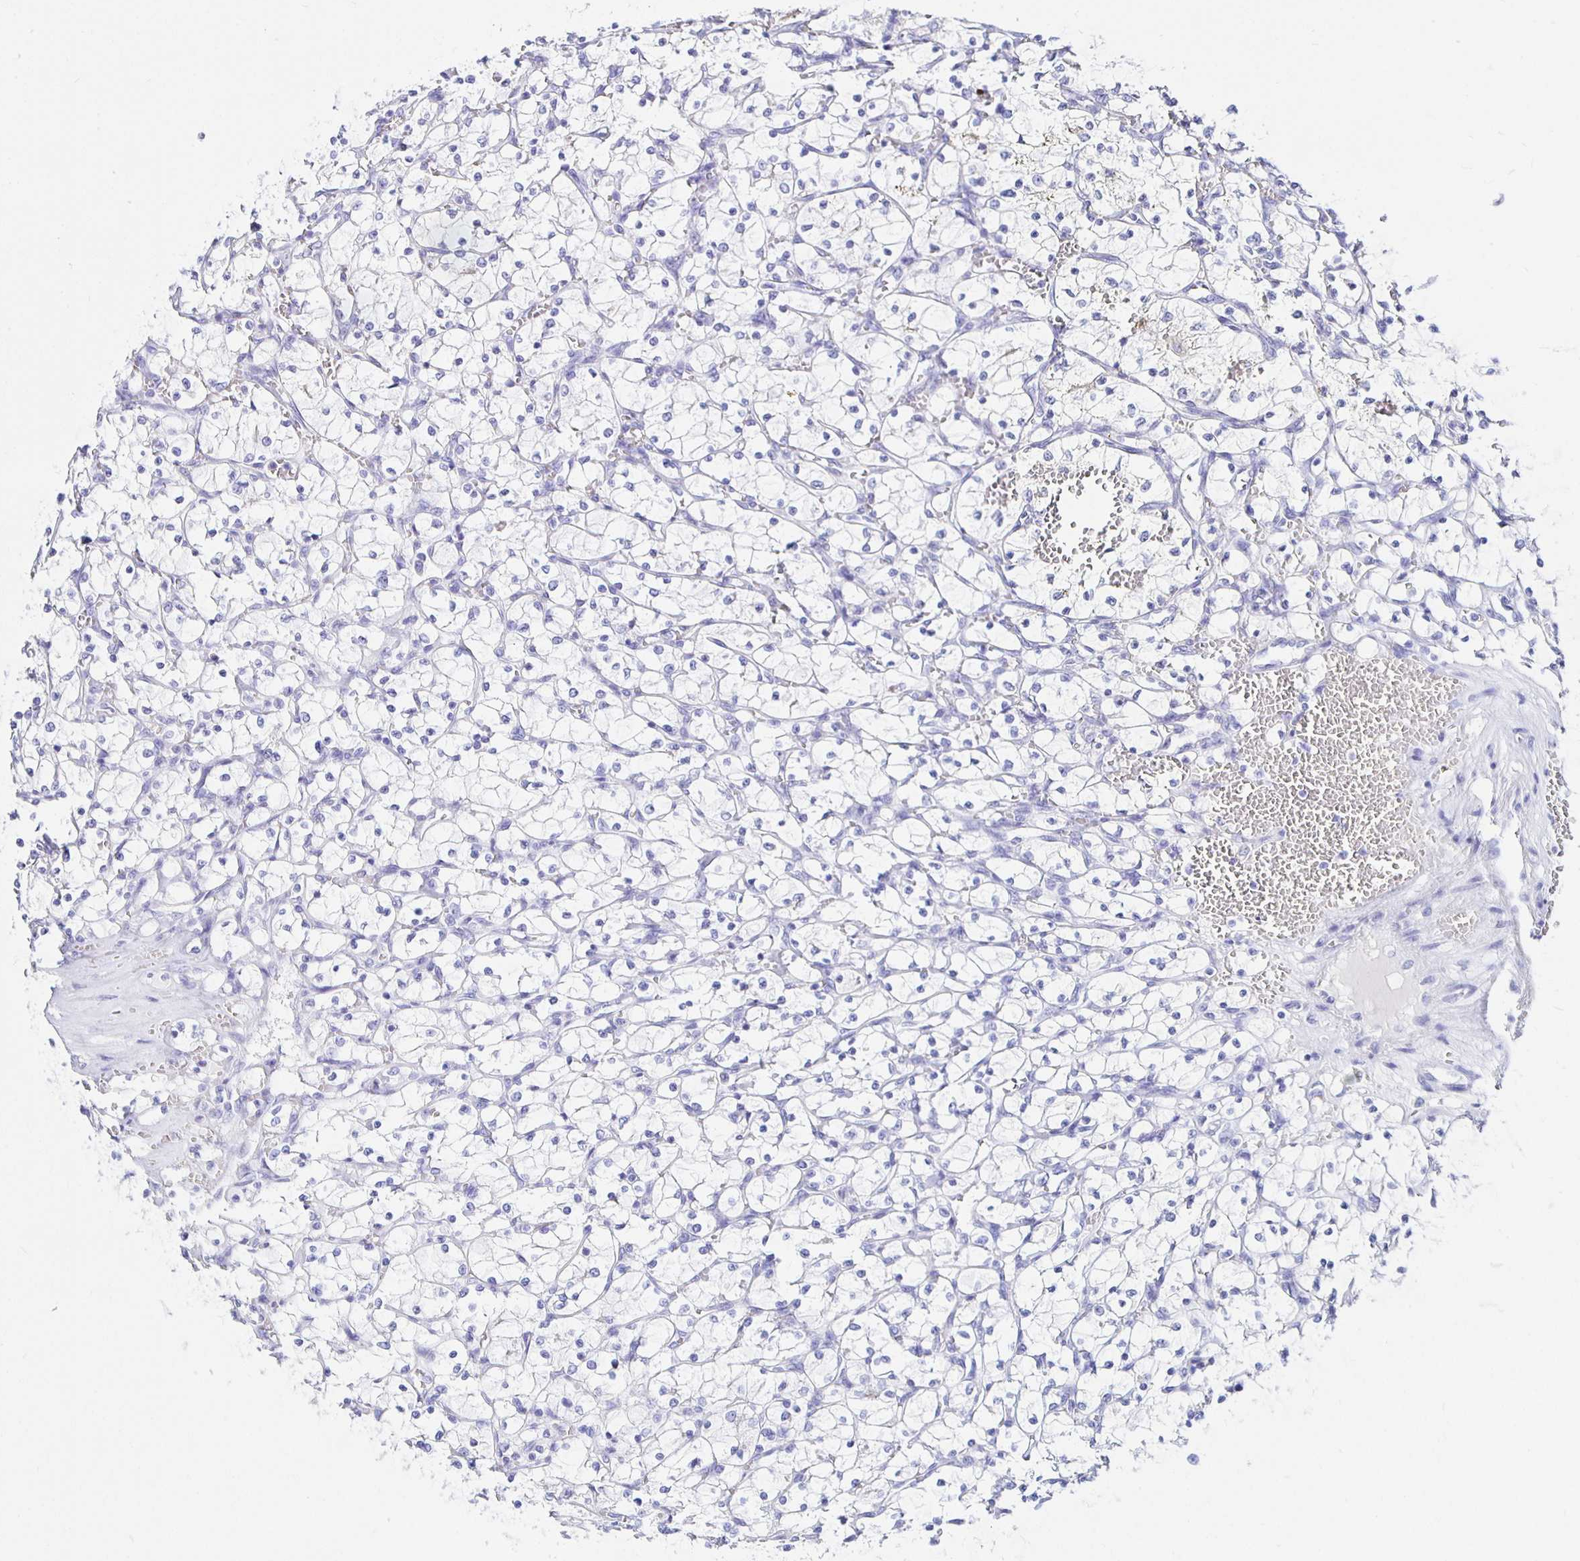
{"staining": {"intensity": "negative", "quantity": "none", "location": "none"}, "tissue": "renal cancer", "cell_type": "Tumor cells", "image_type": "cancer", "snomed": [{"axis": "morphology", "description": "Adenocarcinoma, NOS"}, {"axis": "topography", "description": "Kidney"}], "caption": "Micrograph shows no protein expression in tumor cells of renal cancer (adenocarcinoma) tissue. The staining is performed using DAB brown chromogen with nuclei counter-stained in using hematoxylin.", "gene": "UMOD", "patient": {"sex": "female", "age": 69}}